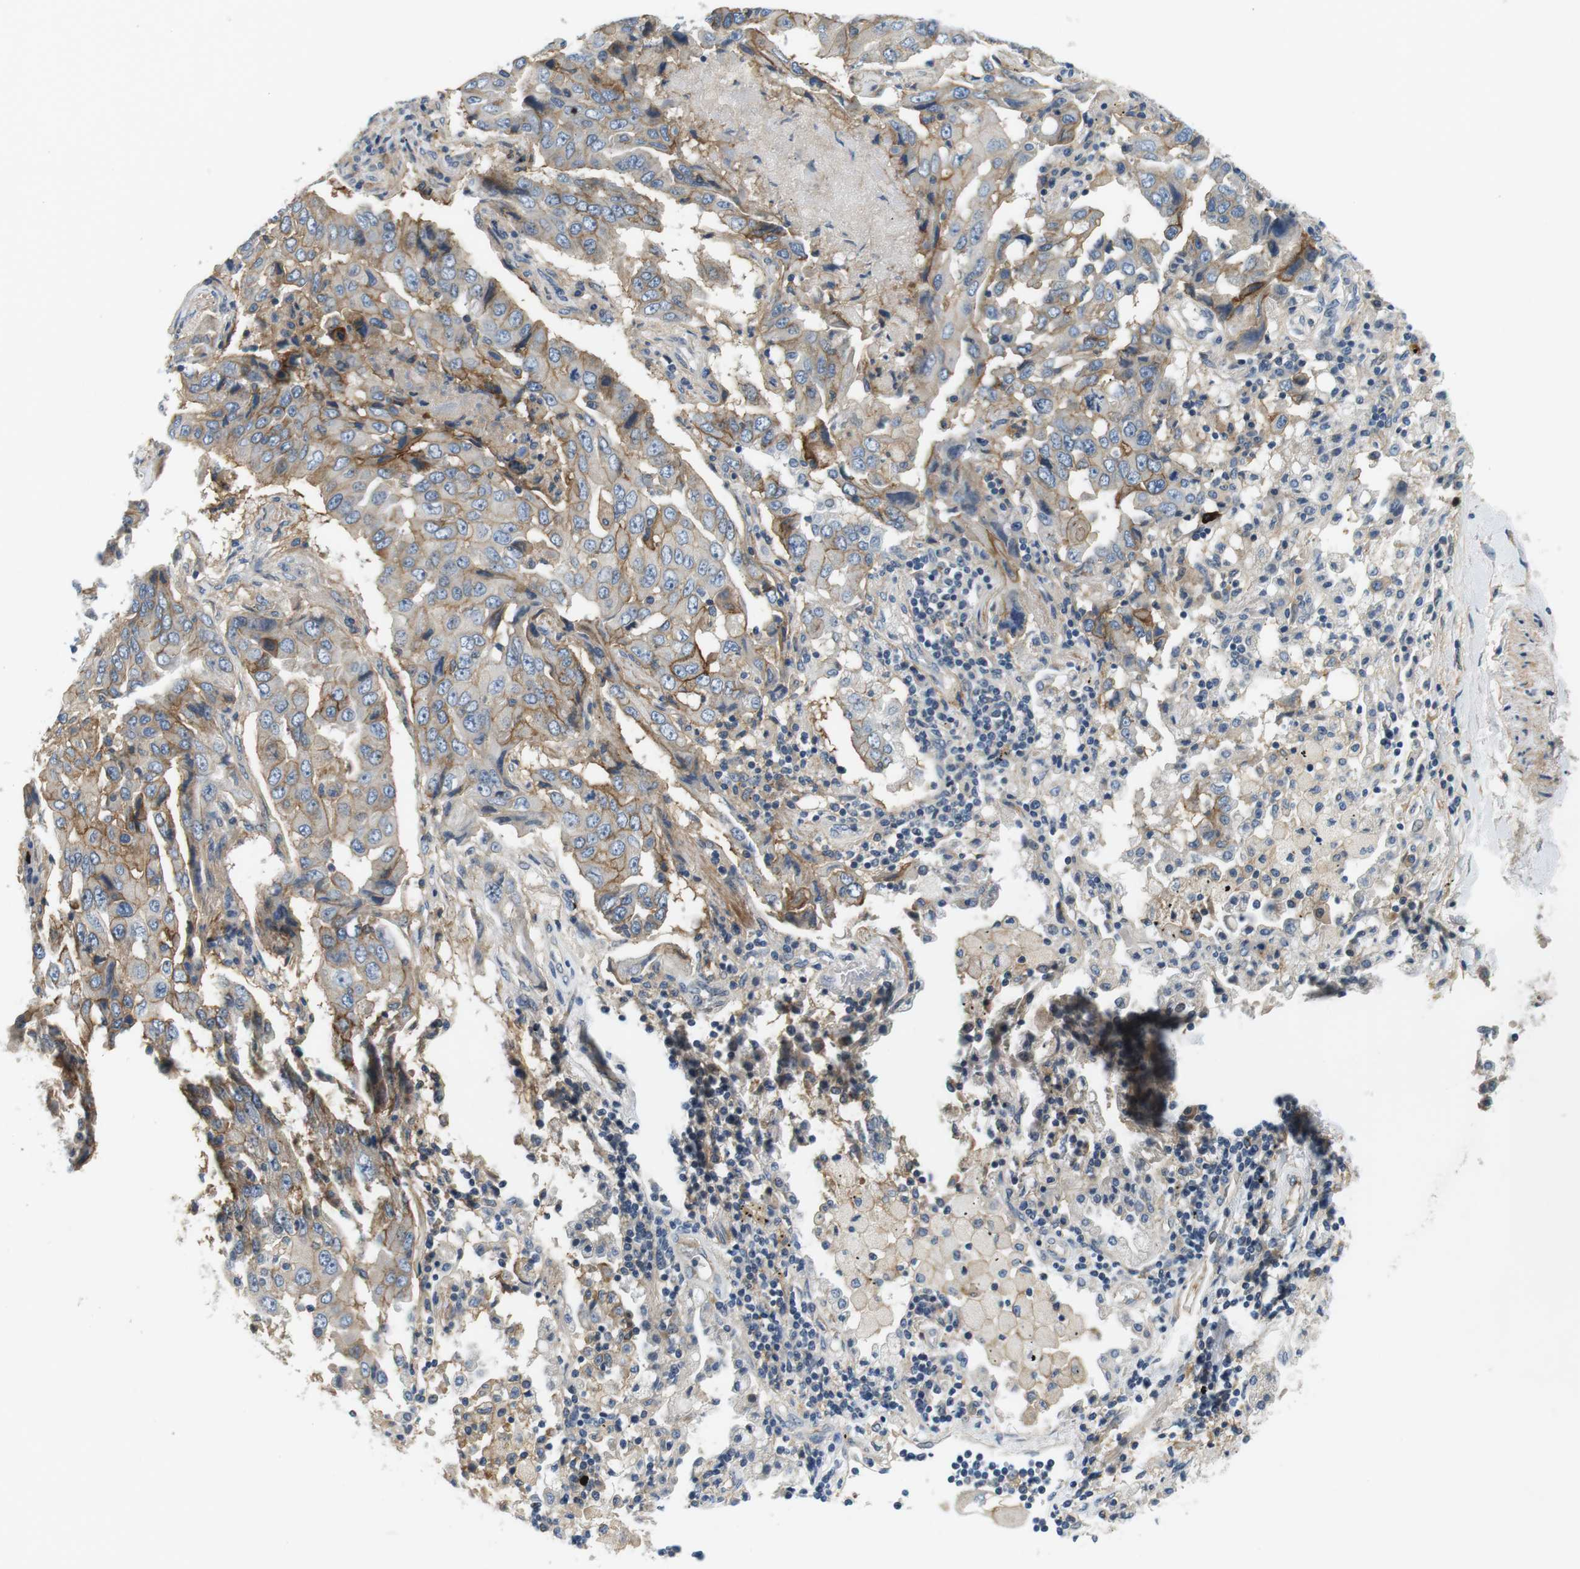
{"staining": {"intensity": "moderate", "quantity": "<25%", "location": "cytoplasmic/membranous"}, "tissue": "lung cancer", "cell_type": "Tumor cells", "image_type": "cancer", "snomed": [{"axis": "morphology", "description": "Adenocarcinoma, NOS"}, {"axis": "topography", "description": "Lung"}], "caption": "DAB immunohistochemical staining of lung adenocarcinoma exhibits moderate cytoplasmic/membranous protein expression in approximately <25% of tumor cells.", "gene": "SLC30A1", "patient": {"sex": "female", "age": 65}}